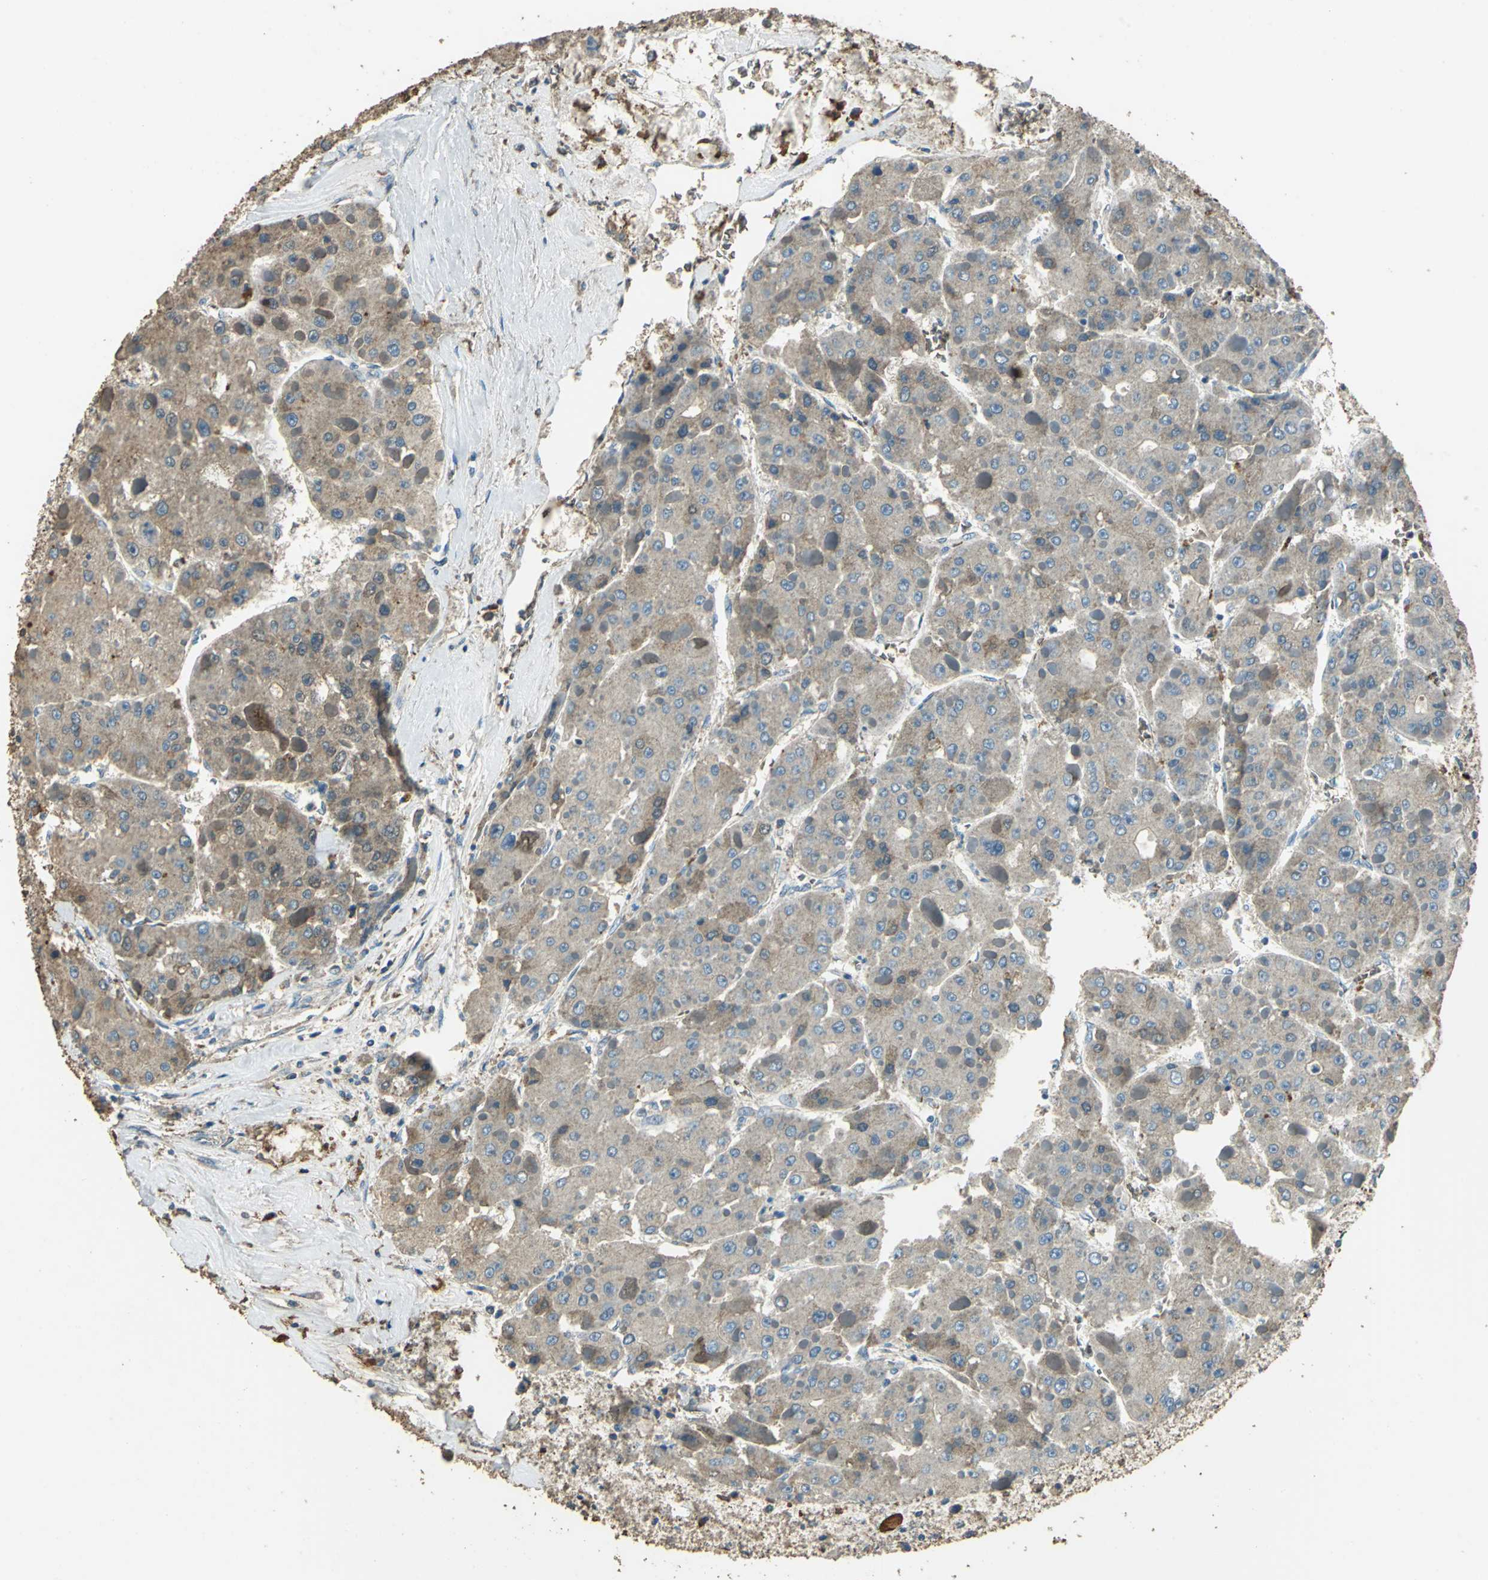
{"staining": {"intensity": "weak", "quantity": "25%-75%", "location": "cytoplasmic/membranous"}, "tissue": "liver cancer", "cell_type": "Tumor cells", "image_type": "cancer", "snomed": [{"axis": "morphology", "description": "Carcinoma, Hepatocellular, NOS"}, {"axis": "topography", "description": "Liver"}], "caption": "Protein staining exhibits weak cytoplasmic/membranous expression in about 25%-75% of tumor cells in liver cancer (hepatocellular carcinoma).", "gene": "TRAPPC2", "patient": {"sex": "female", "age": 73}}